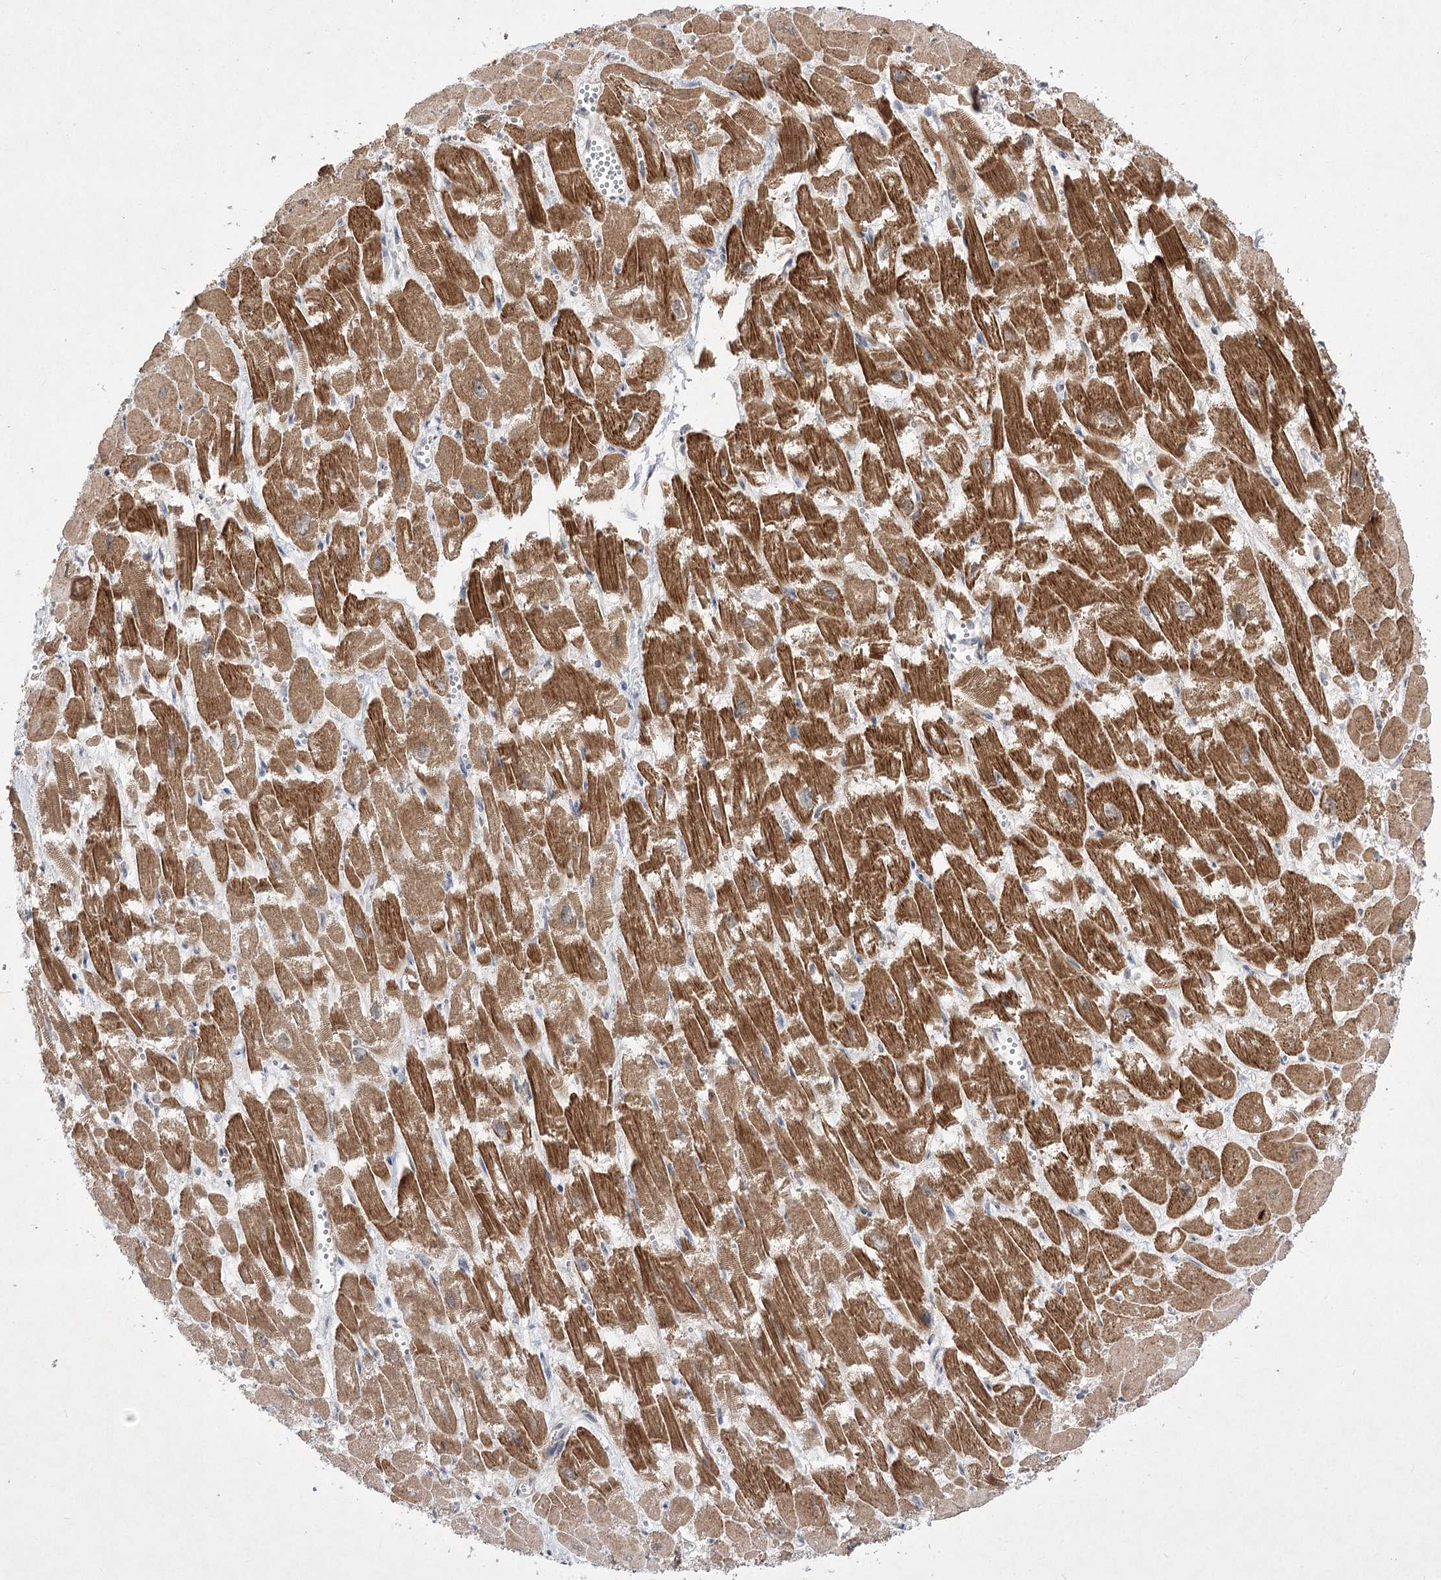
{"staining": {"intensity": "strong", "quantity": ">75%", "location": "cytoplasmic/membranous"}, "tissue": "heart muscle", "cell_type": "Cardiomyocytes", "image_type": "normal", "snomed": [{"axis": "morphology", "description": "Normal tissue, NOS"}, {"axis": "topography", "description": "Heart"}], "caption": "High-magnification brightfield microscopy of normal heart muscle stained with DAB (3,3'-diaminobenzidine) (brown) and counterstained with hematoxylin (blue). cardiomyocytes exhibit strong cytoplasmic/membranous expression is identified in approximately>75% of cells.", "gene": "HELT", "patient": {"sex": "male", "age": 54}}